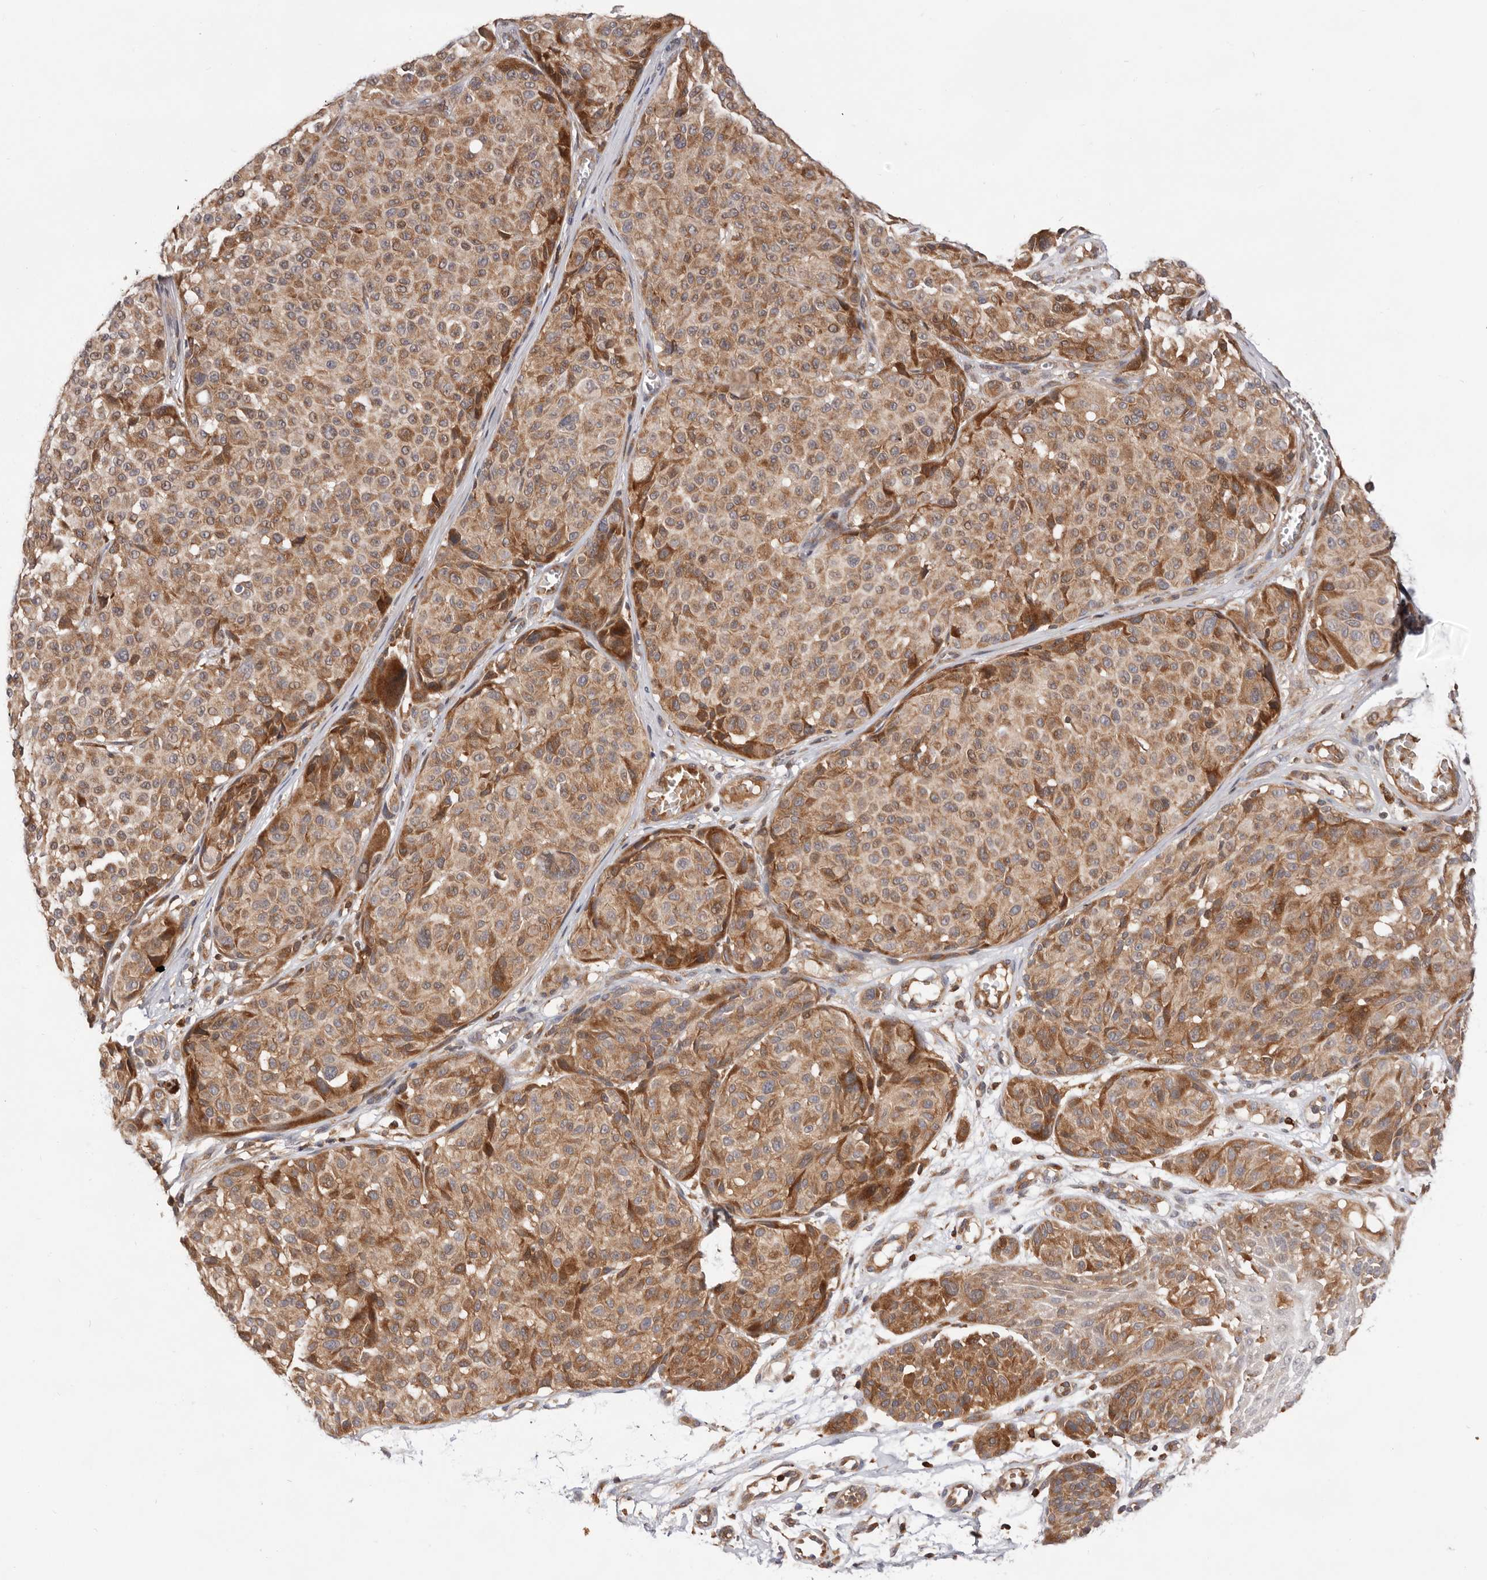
{"staining": {"intensity": "moderate", "quantity": ">75%", "location": "cytoplasmic/membranous"}, "tissue": "melanoma", "cell_type": "Tumor cells", "image_type": "cancer", "snomed": [{"axis": "morphology", "description": "Malignant melanoma, NOS"}, {"axis": "topography", "description": "Skin"}], "caption": "A micrograph of human malignant melanoma stained for a protein shows moderate cytoplasmic/membranous brown staining in tumor cells.", "gene": "RNF213", "patient": {"sex": "male", "age": 83}}